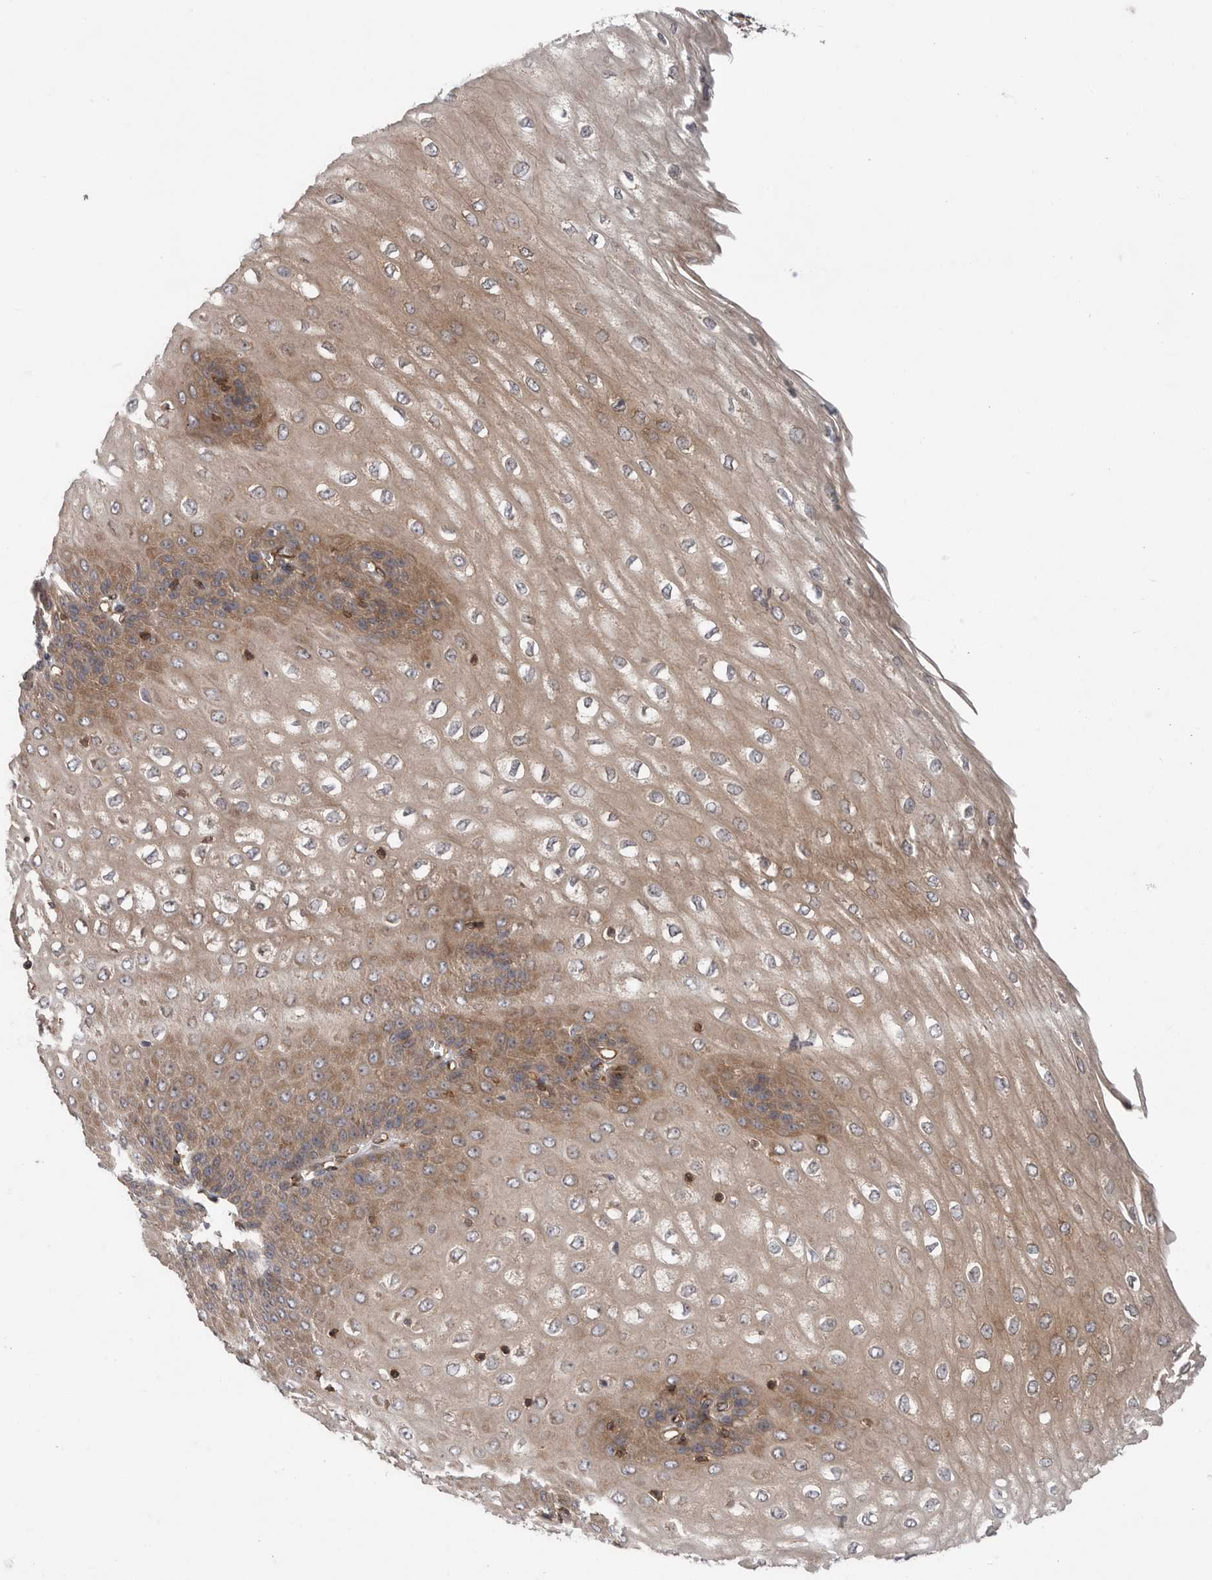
{"staining": {"intensity": "moderate", "quantity": ">75%", "location": "cytoplasmic/membranous"}, "tissue": "esophagus", "cell_type": "Squamous epithelial cells", "image_type": "normal", "snomed": [{"axis": "morphology", "description": "Normal tissue, NOS"}, {"axis": "topography", "description": "Esophagus"}], "caption": "Squamous epithelial cells display medium levels of moderate cytoplasmic/membranous expression in approximately >75% of cells in normal human esophagus. (IHC, brightfield microscopy, high magnification).", "gene": "PRKCH", "patient": {"sex": "male", "age": 60}}